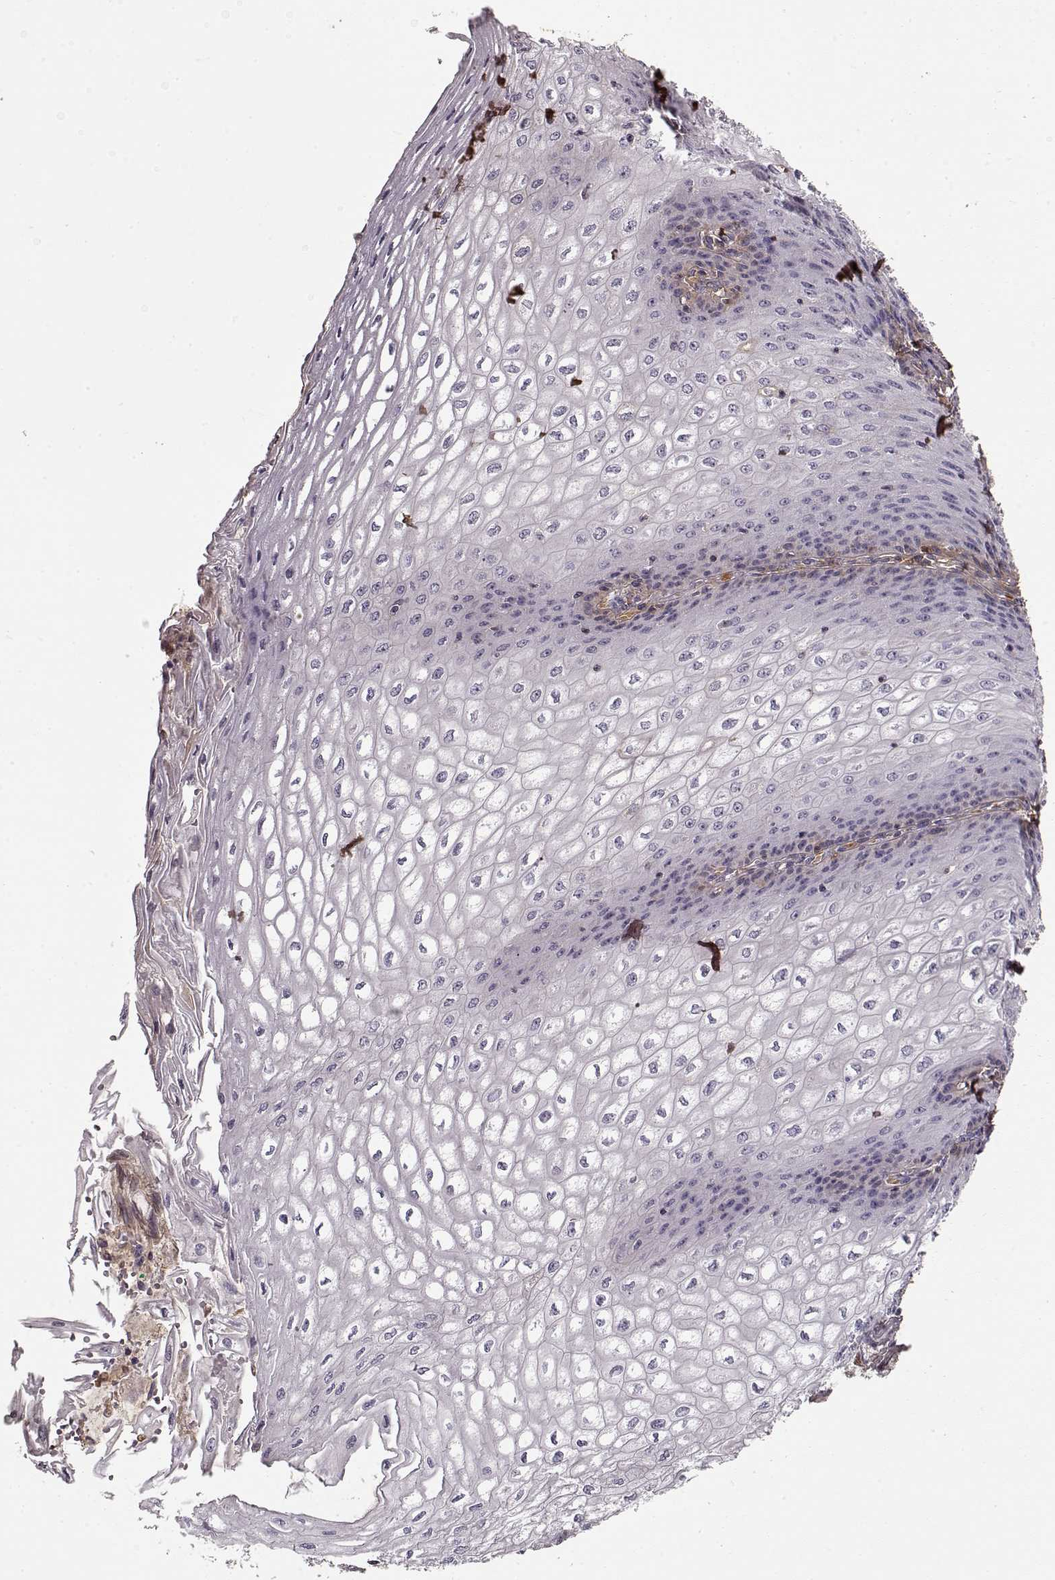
{"staining": {"intensity": "negative", "quantity": "none", "location": "none"}, "tissue": "esophagus", "cell_type": "Squamous epithelial cells", "image_type": "normal", "snomed": [{"axis": "morphology", "description": "Normal tissue, NOS"}, {"axis": "topography", "description": "Esophagus"}], "caption": "IHC photomicrograph of unremarkable esophagus: esophagus stained with DAB (3,3'-diaminobenzidine) shows no significant protein staining in squamous epithelial cells. Nuclei are stained in blue.", "gene": "LUM", "patient": {"sex": "male", "age": 58}}